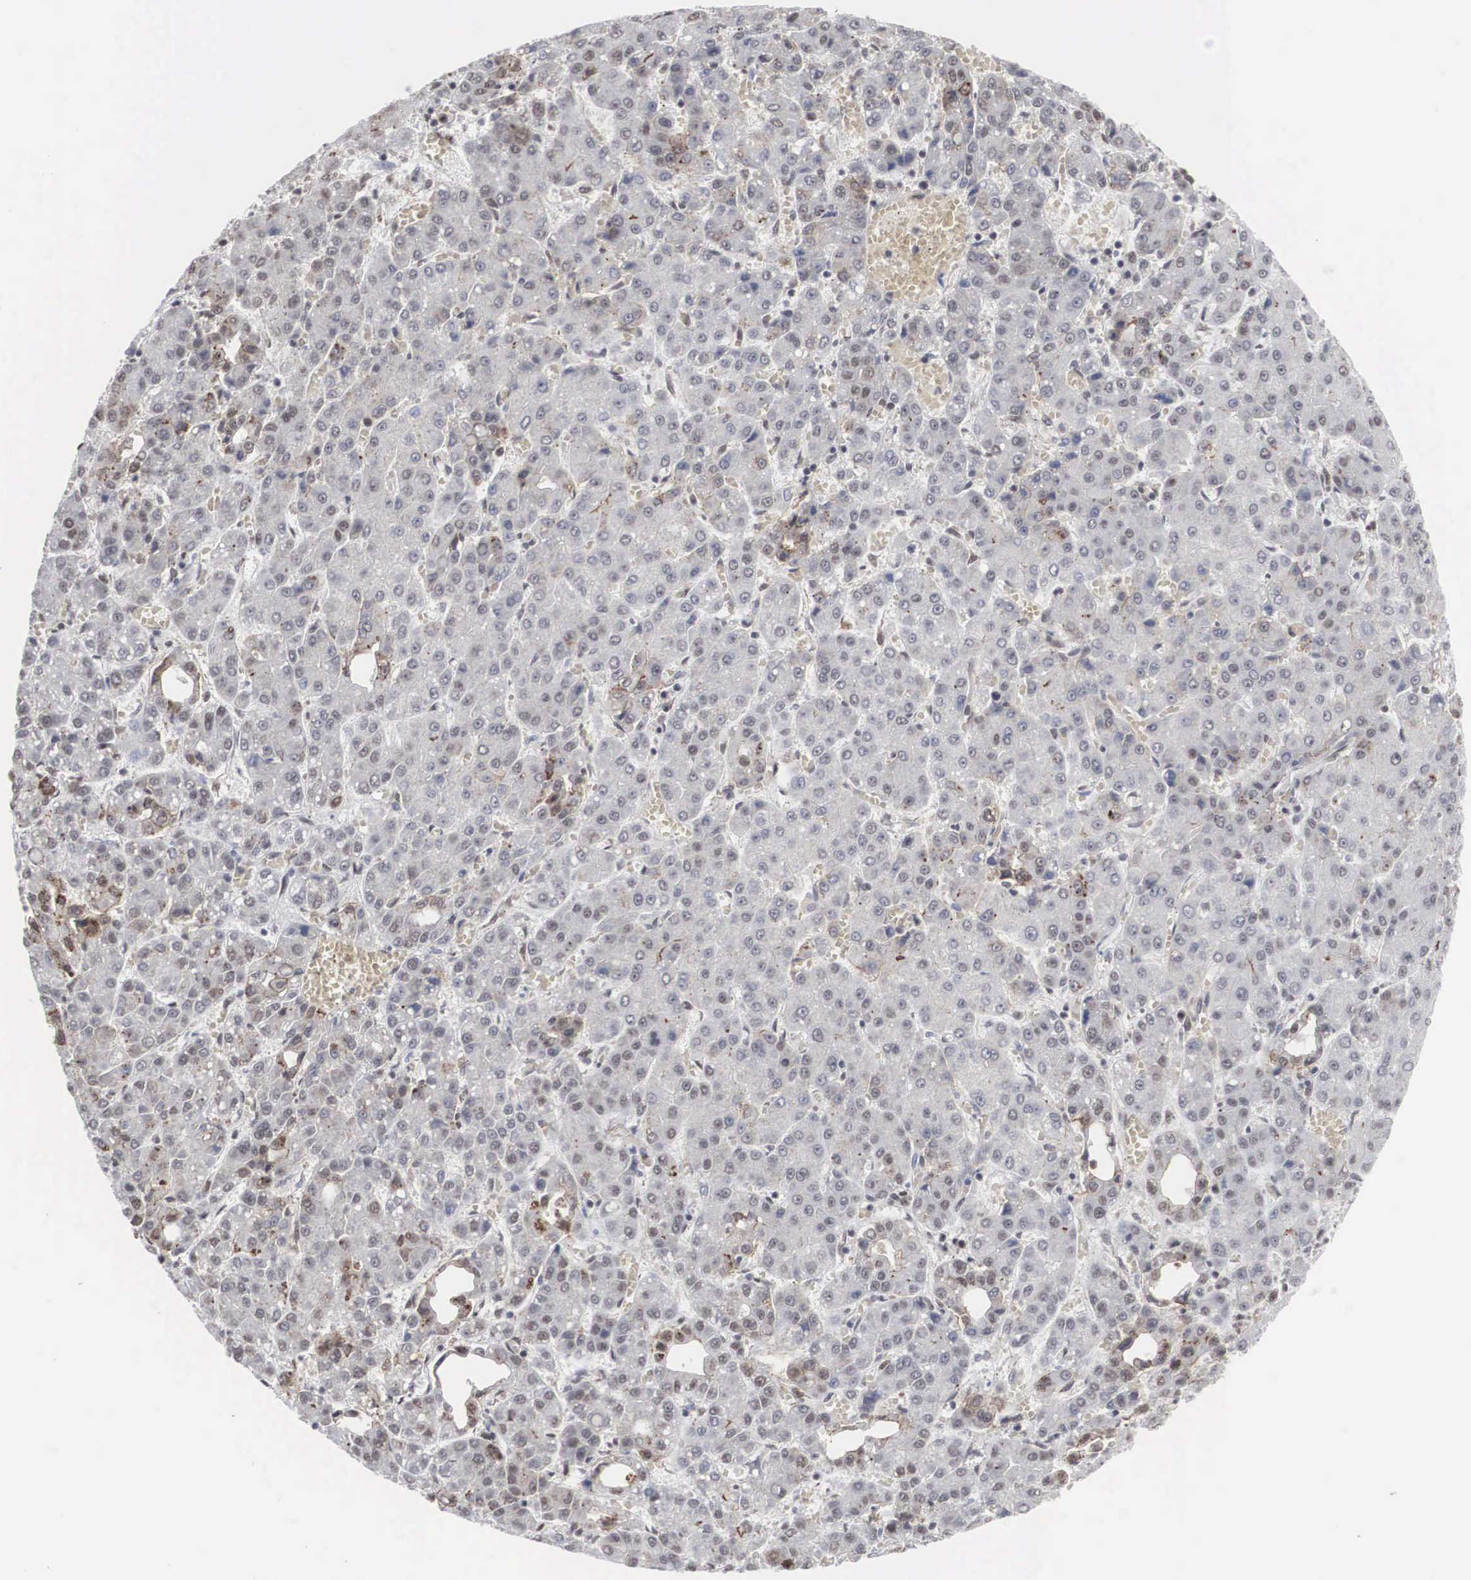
{"staining": {"intensity": "weak", "quantity": "25%-75%", "location": "cytoplasmic/membranous,nuclear"}, "tissue": "liver cancer", "cell_type": "Tumor cells", "image_type": "cancer", "snomed": [{"axis": "morphology", "description": "Carcinoma, Hepatocellular, NOS"}, {"axis": "topography", "description": "Liver"}], "caption": "Protein staining exhibits weak cytoplasmic/membranous and nuclear positivity in about 25%-75% of tumor cells in liver cancer. (IHC, brightfield microscopy, high magnification).", "gene": "AUTS2", "patient": {"sex": "male", "age": 69}}